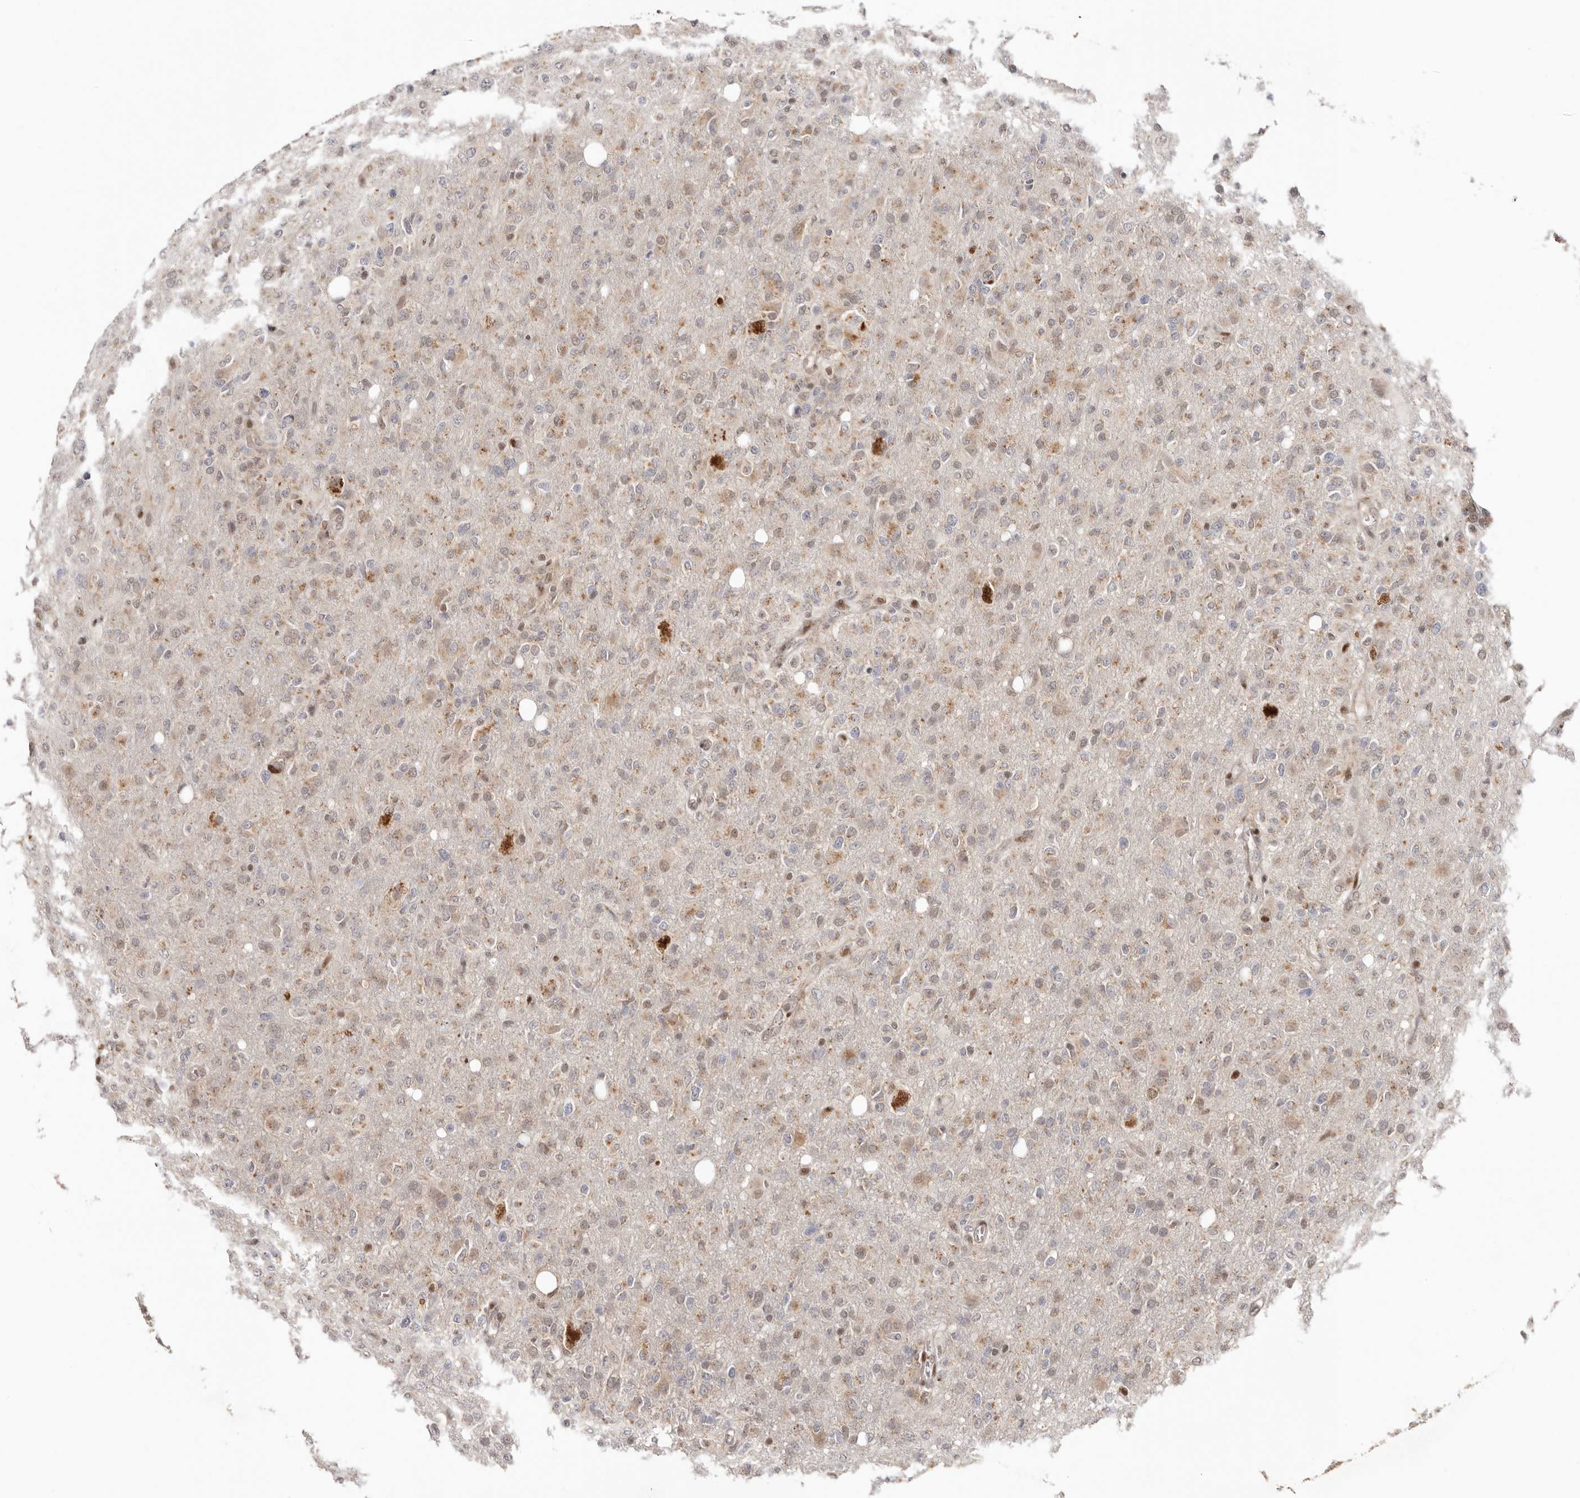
{"staining": {"intensity": "weak", "quantity": "25%-75%", "location": "cytoplasmic/membranous"}, "tissue": "glioma", "cell_type": "Tumor cells", "image_type": "cancer", "snomed": [{"axis": "morphology", "description": "Glioma, malignant, High grade"}, {"axis": "topography", "description": "Brain"}], "caption": "Immunohistochemical staining of human malignant high-grade glioma exhibits low levels of weak cytoplasmic/membranous protein positivity in approximately 25%-75% of tumor cells.", "gene": "SMAD7", "patient": {"sex": "female", "age": 57}}